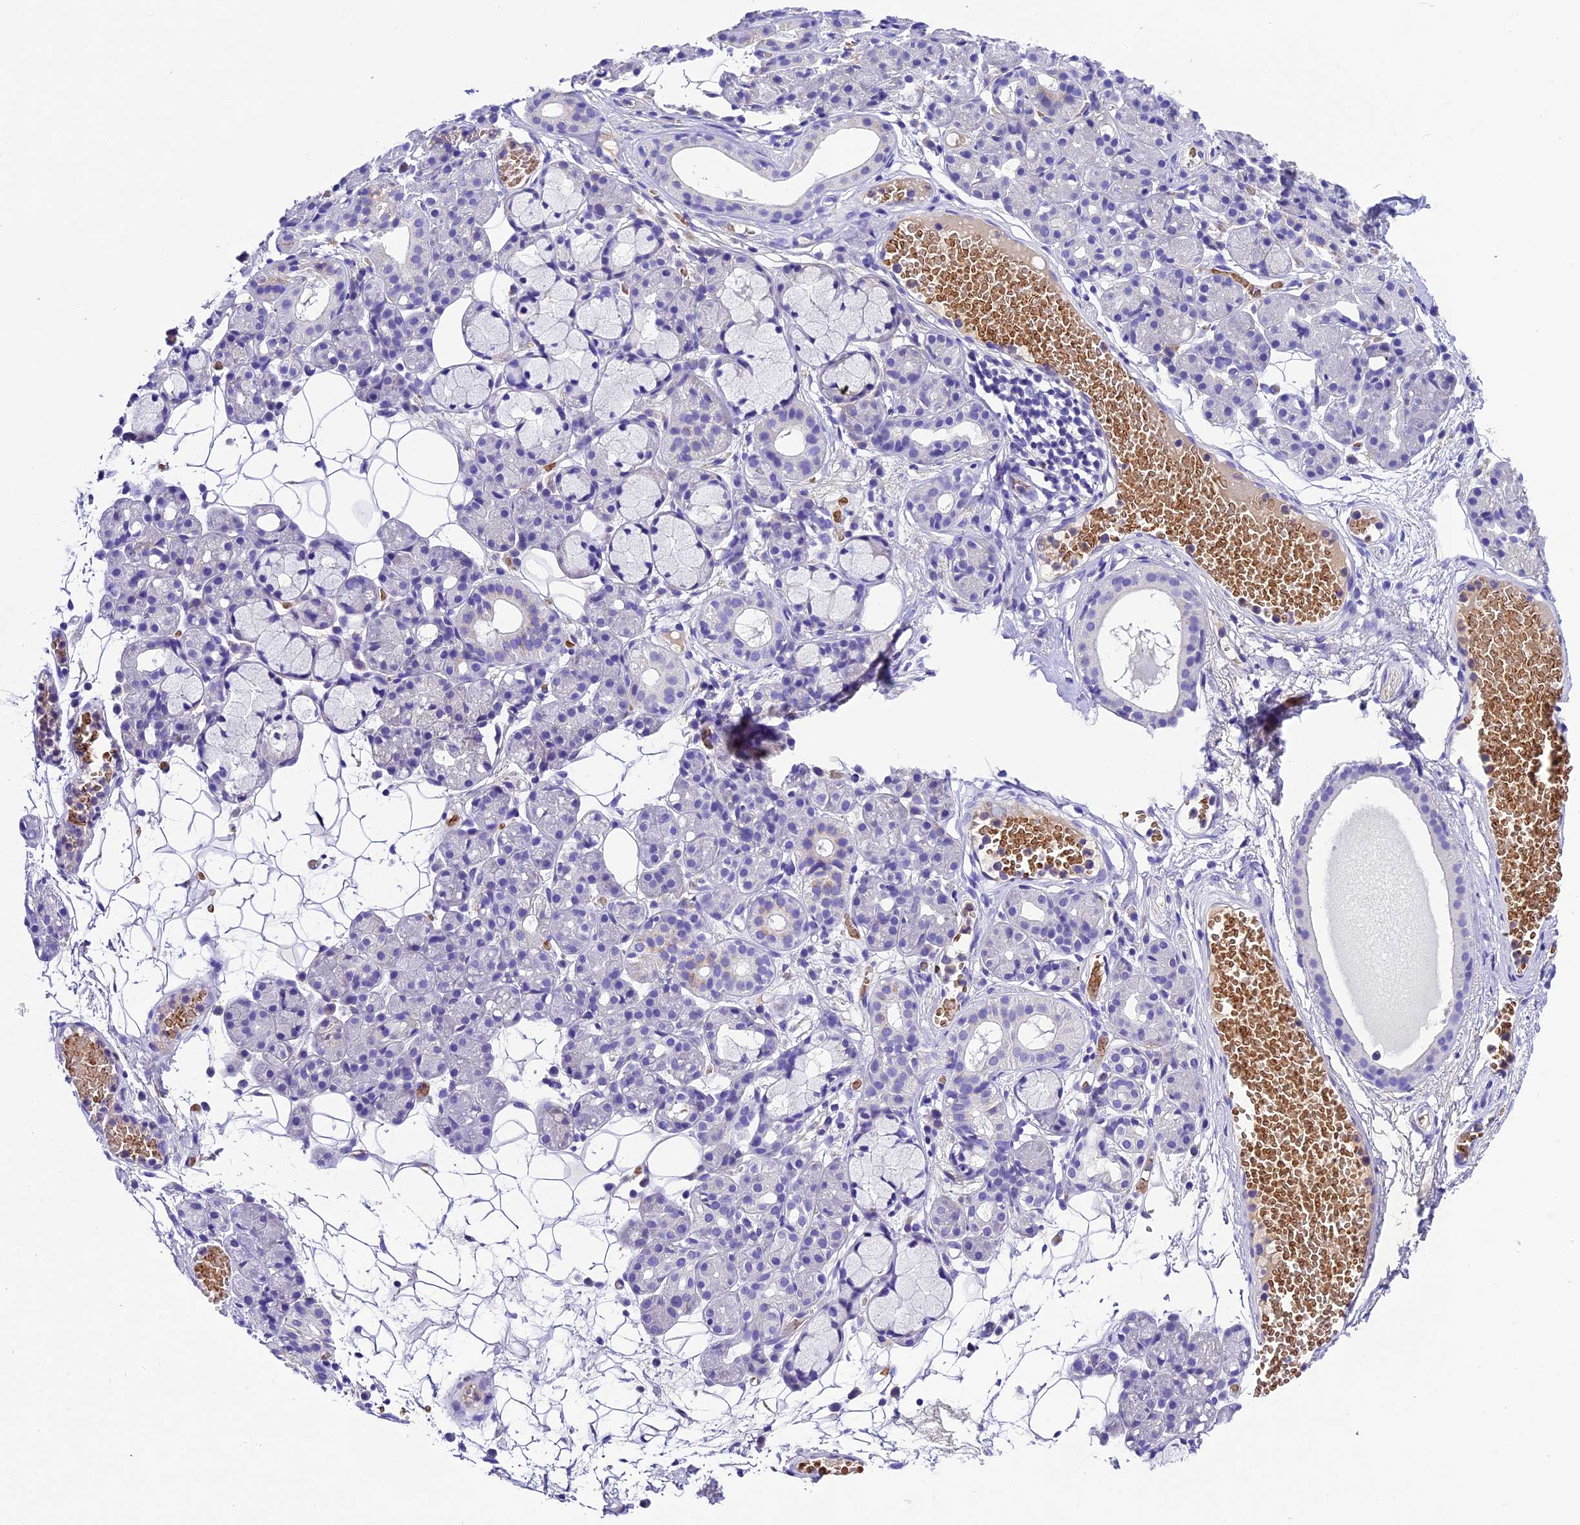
{"staining": {"intensity": "negative", "quantity": "none", "location": "none"}, "tissue": "salivary gland", "cell_type": "Glandular cells", "image_type": "normal", "snomed": [{"axis": "morphology", "description": "Normal tissue, NOS"}, {"axis": "topography", "description": "Salivary gland"}], "caption": "High power microscopy image of an immunohistochemistry histopathology image of unremarkable salivary gland, revealing no significant expression in glandular cells.", "gene": "CILP2", "patient": {"sex": "male", "age": 63}}